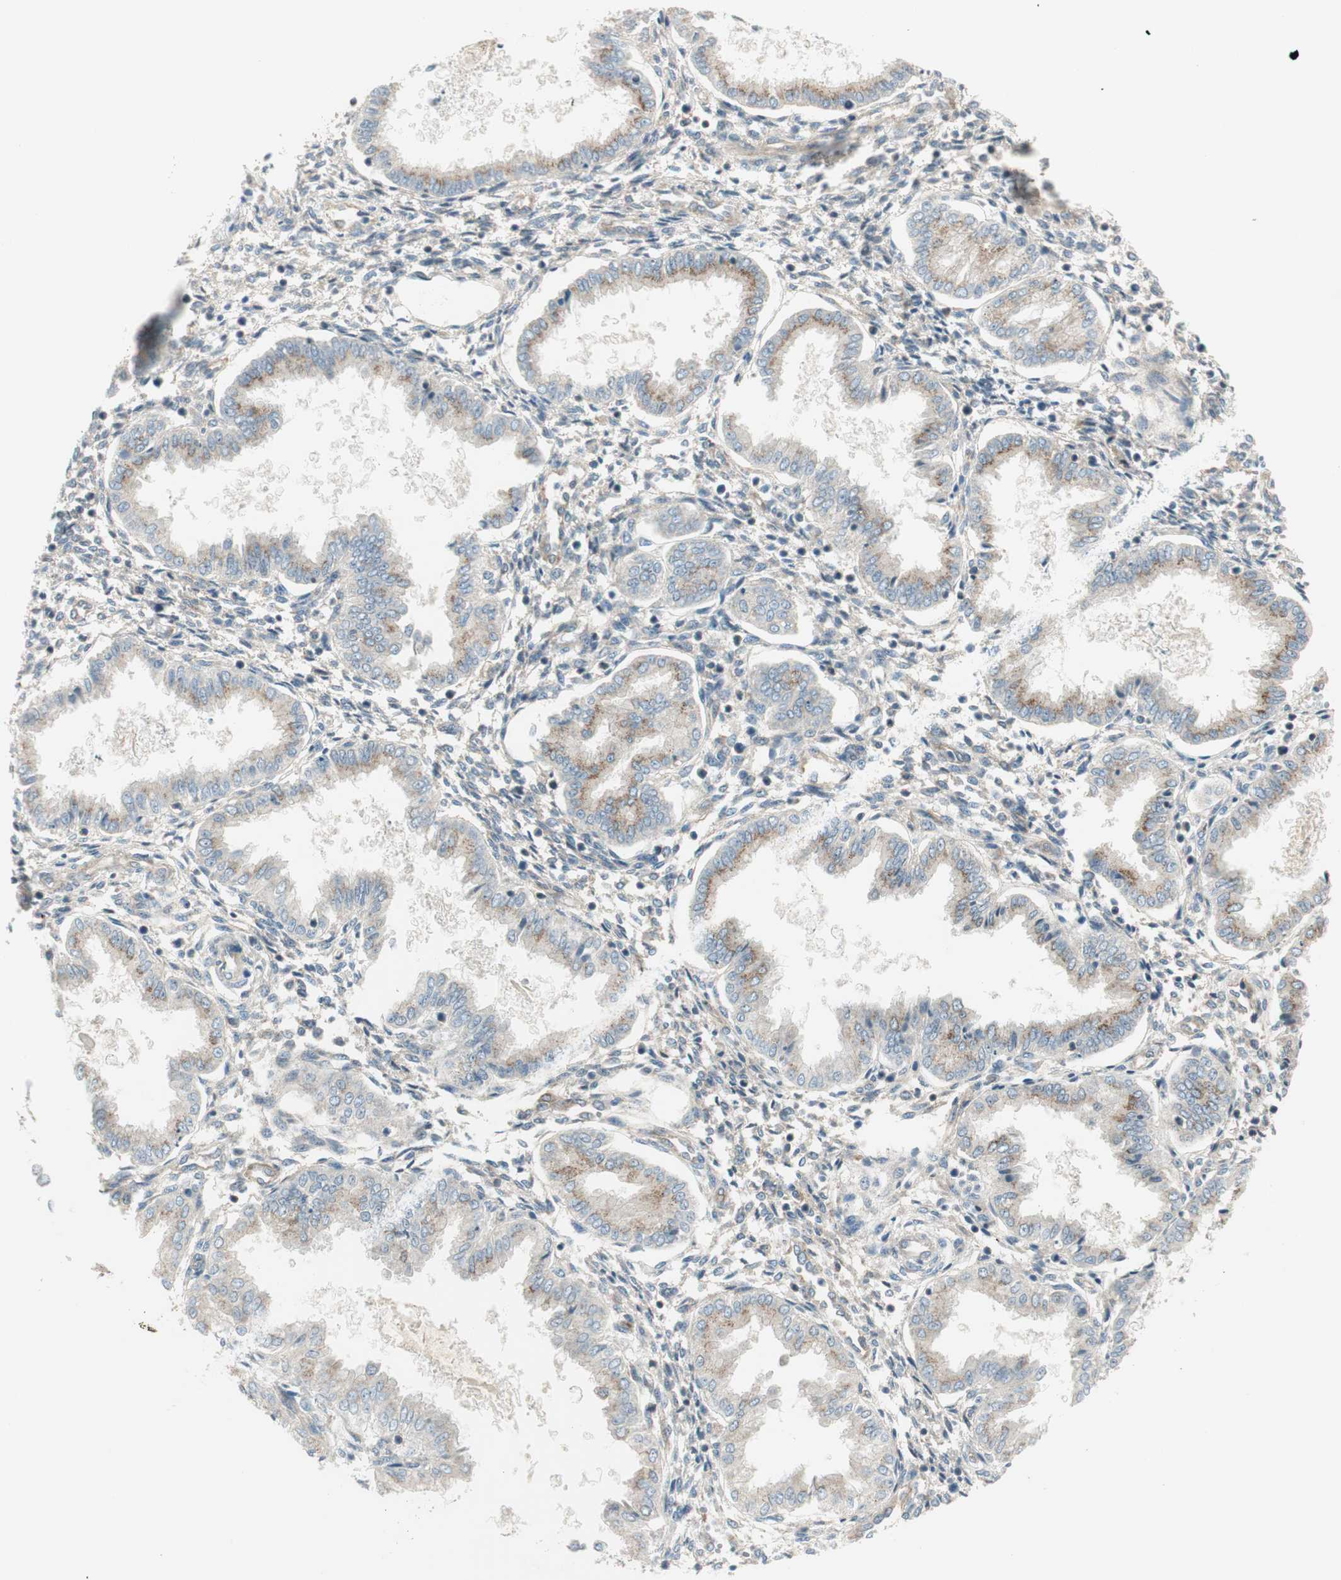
{"staining": {"intensity": "moderate", "quantity": ">75%", "location": "cytoplasmic/membranous"}, "tissue": "endometrium", "cell_type": "Cells in endometrial stroma", "image_type": "normal", "snomed": [{"axis": "morphology", "description": "Normal tissue, NOS"}, {"axis": "topography", "description": "Endometrium"}], "caption": "Brown immunohistochemical staining in unremarkable endometrium displays moderate cytoplasmic/membranous expression in approximately >75% of cells in endometrial stroma.", "gene": "BTN3A3", "patient": {"sex": "female", "age": 33}}